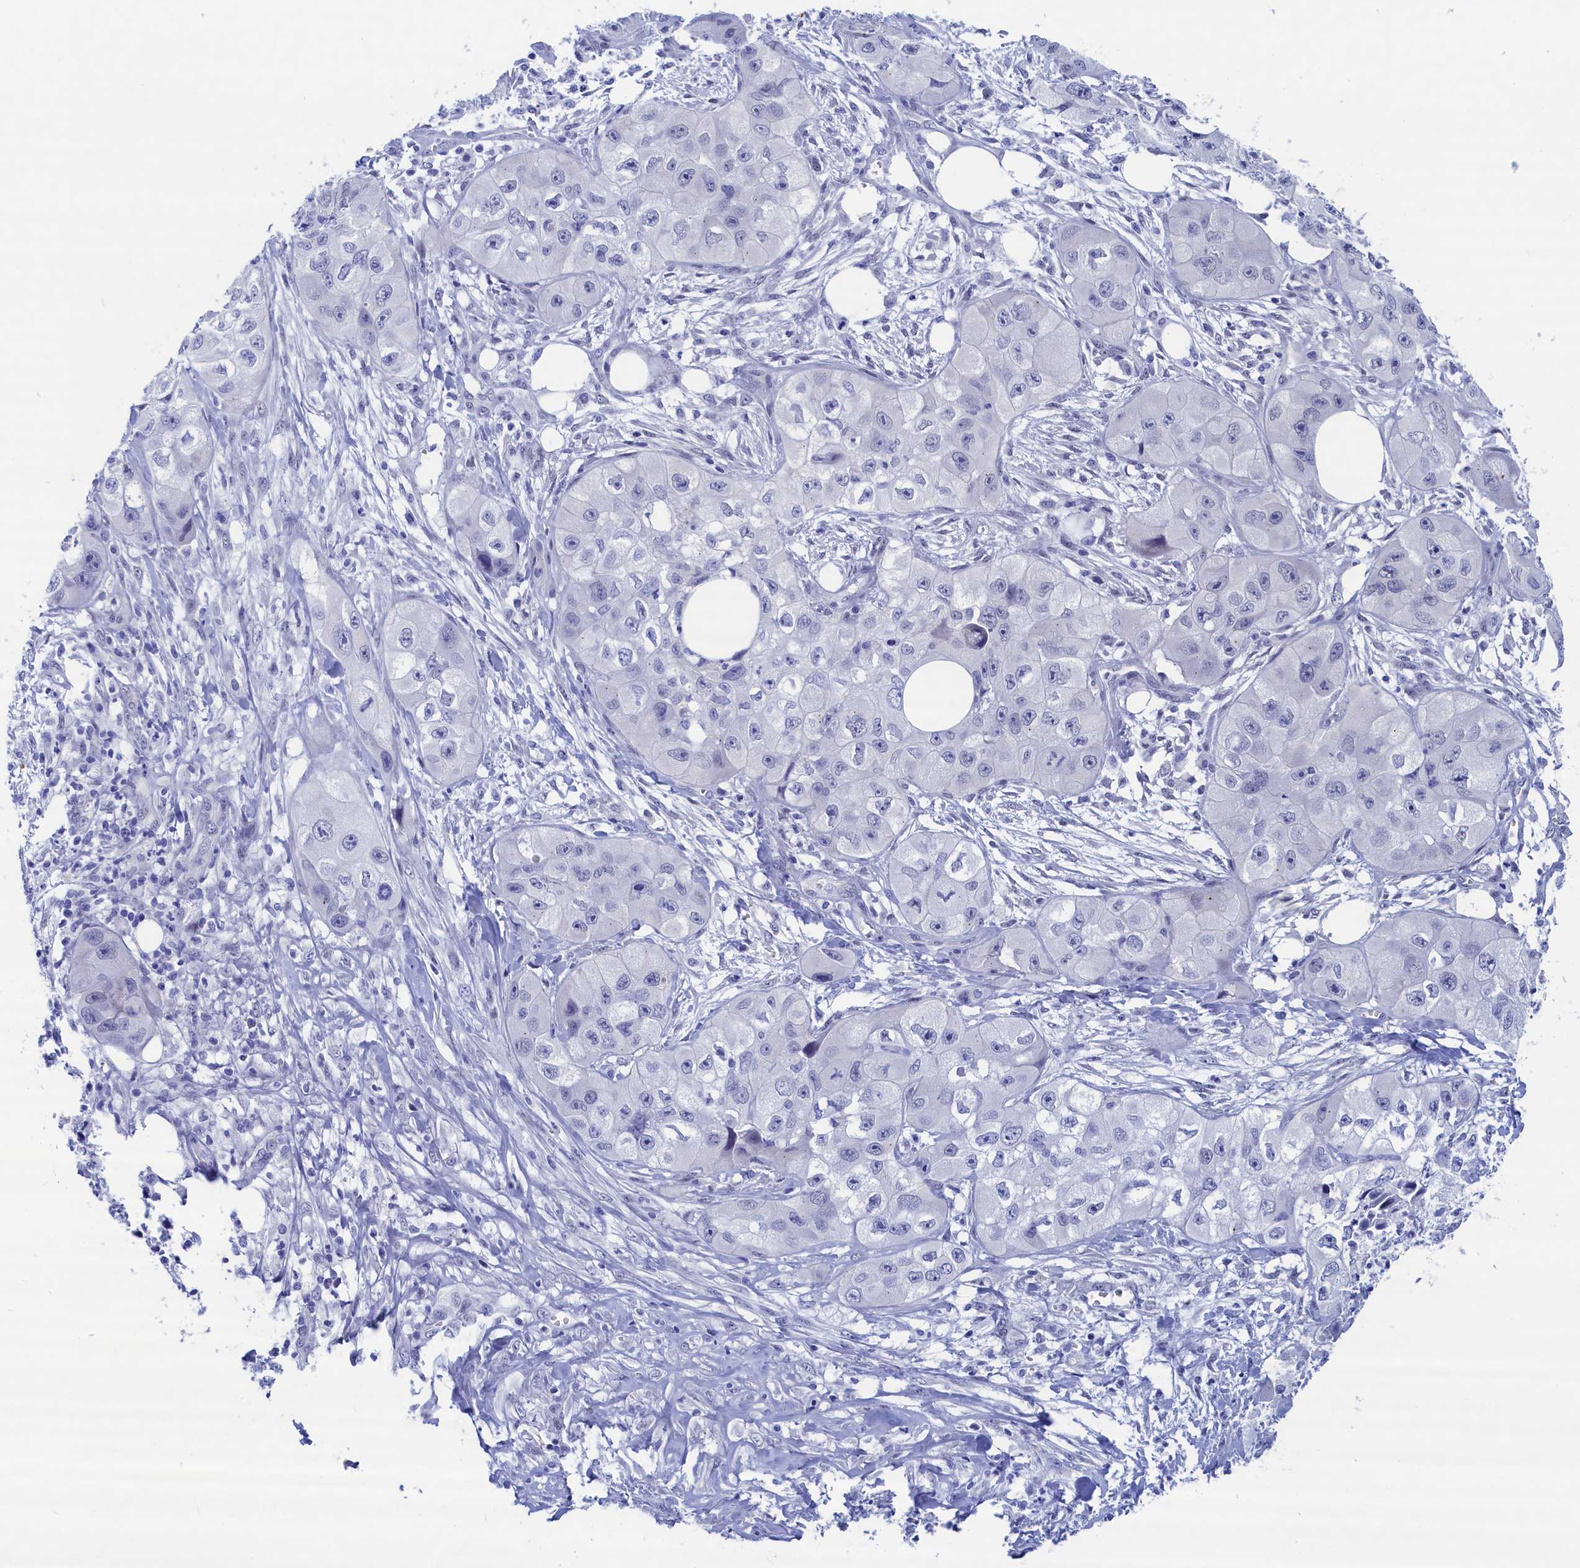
{"staining": {"intensity": "negative", "quantity": "none", "location": "none"}, "tissue": "skin cancer", "cell_type": "Tumor cells", "image_type": "cancer", "snomed": [{"axis": "morphology", "description": "Squamous cell carcinoma, NOS"}, {"axis": "topography", "description": "Skin"}, {"axis": "topography", "description": "Subcutis"}], "caption": "Tumor cells are negative for protein expression in human skin squamous cell carcinoma. The staining is performed using DAB brown chromogen with nuclei counter-stained in using hematoxylin.", "gene": "WDR83", "patient": {"sex": "male", "age": 73}}